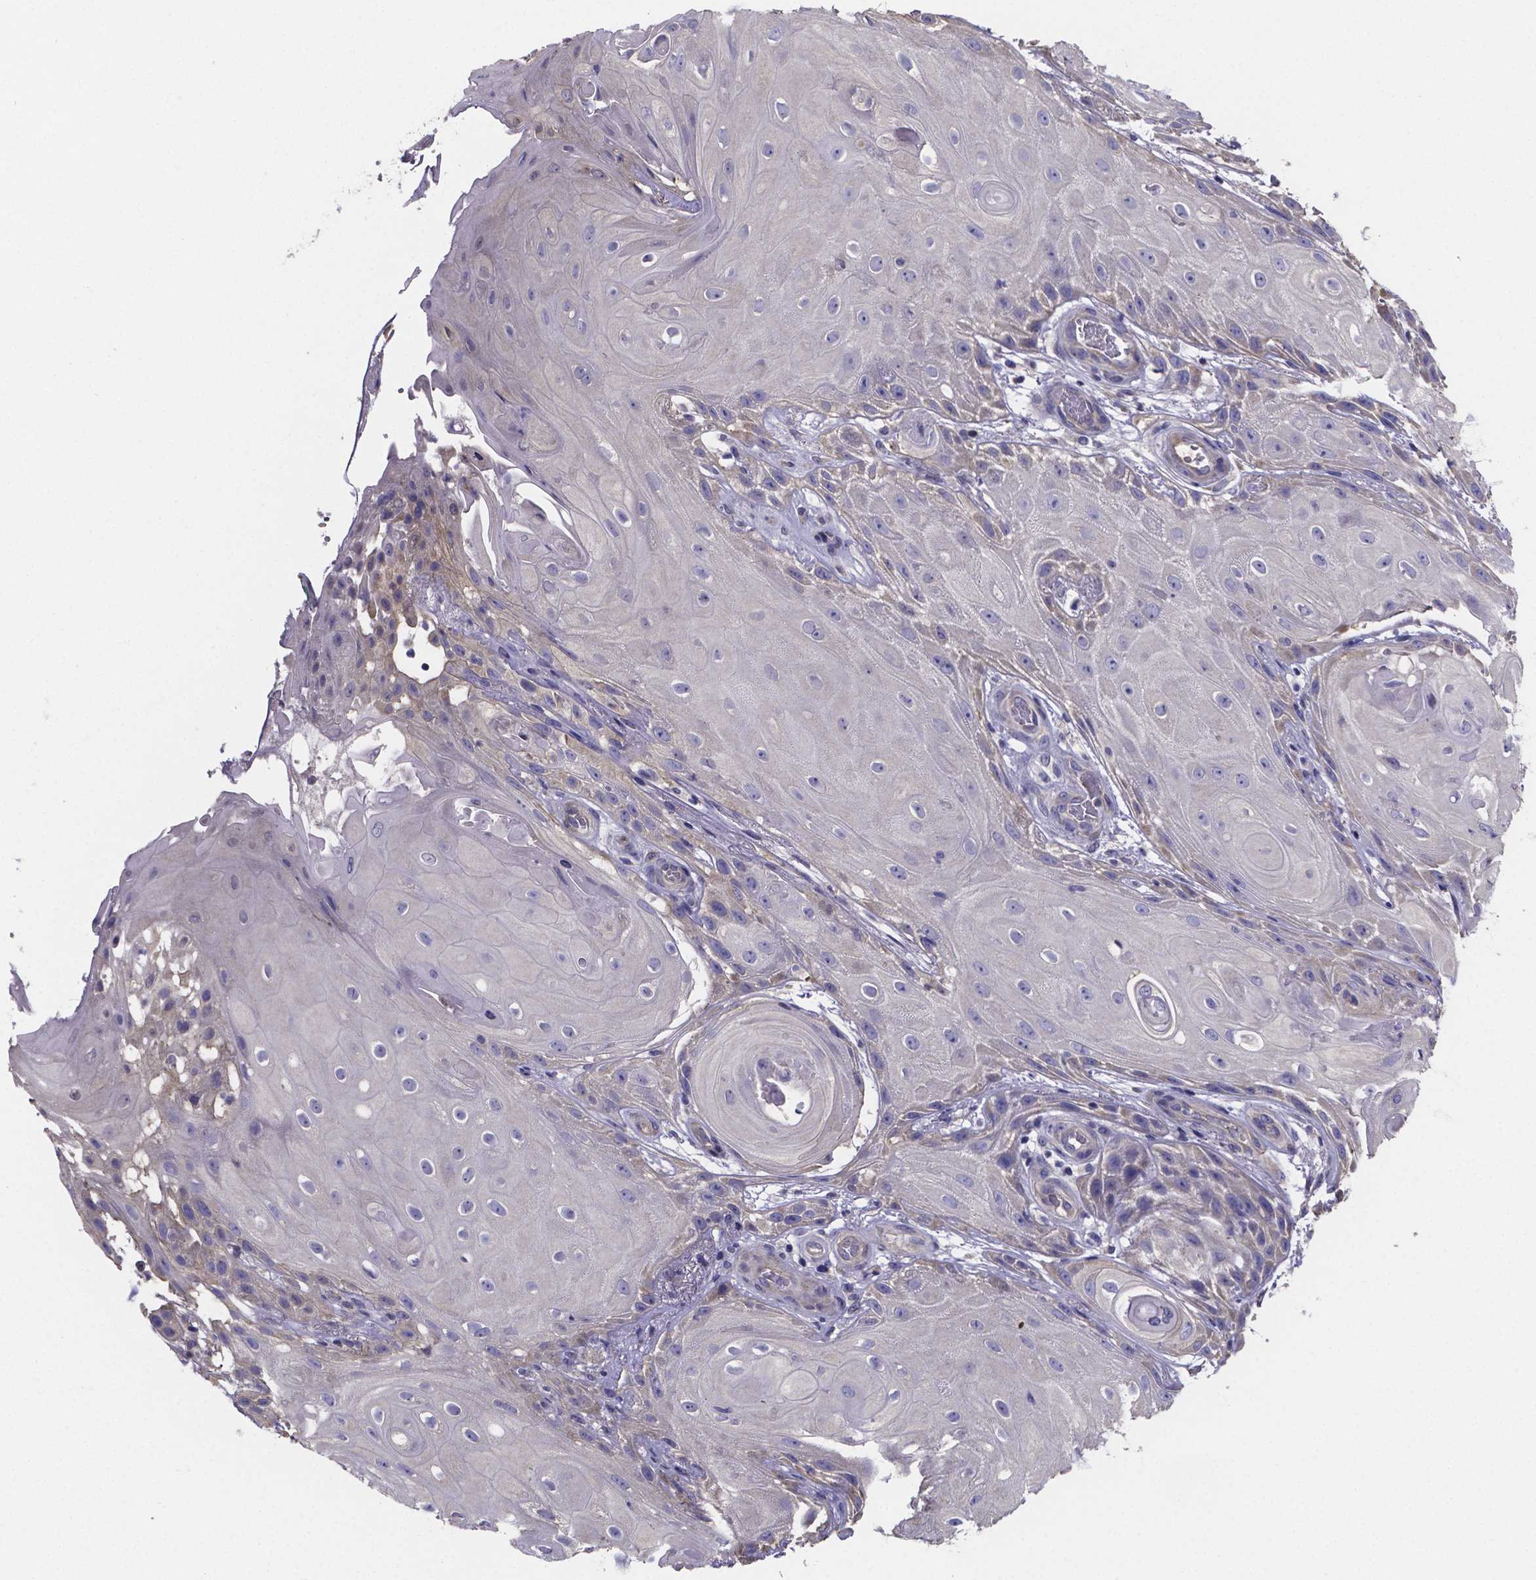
{"staining": {"intensity": "negative", "quantity": "none", "location": "none"}, "tissue": "skin cancer", "cell_type": "Tumor cells", "image_type": "cancer", "snomed": [{"axis": "morphology", "description": "Squamous cell carcinoma, NOS"}, {"axis": "topography", "description": "Skin"}], "caption": "Squamous cell carcinoma (skin) was stained to show a protein in brown. There is no significant positivity in tumor cells.", "gene": "SFRP4", "patient": {"sex": "male", "age": 62}}